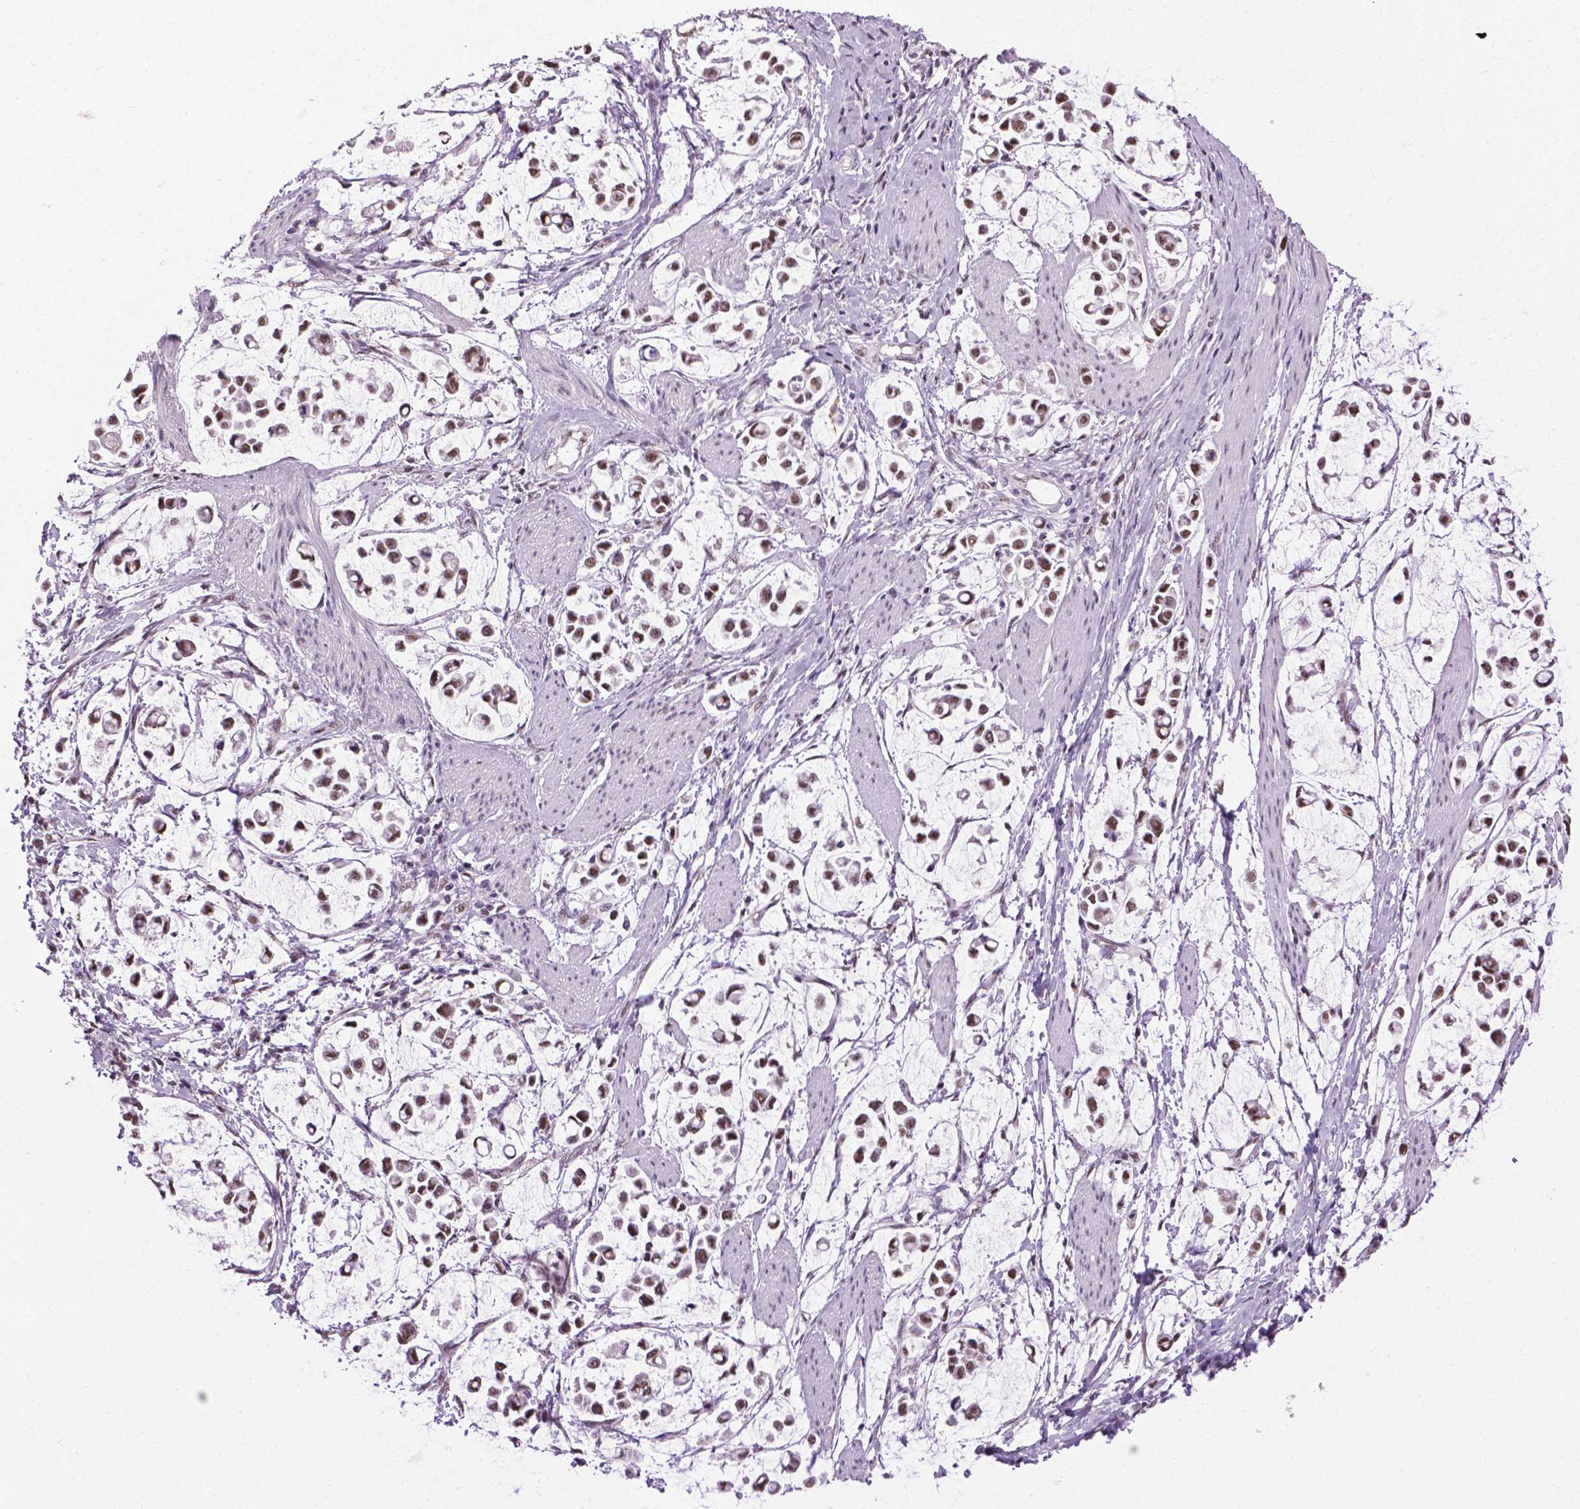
{"staining": {"intensity": "moderate", "quantity": ">75%", "location": "nuclear"}, "tissue": "stomach cancer", "cell_type": "Tumor cells", "image_type": "cancer", "snomed": [{"axis": "morphology", "description": "Adenocarcinoma, NOS"}, {"axis": "topography", "description": "Stomach"}], "caption": "Tumor cells display medium levels of moderate nuclear positivity in approximately >75% of cells in human stomach cancer.", "gene": "ABI2", "patient": {"sex": "male", "age": 82}}